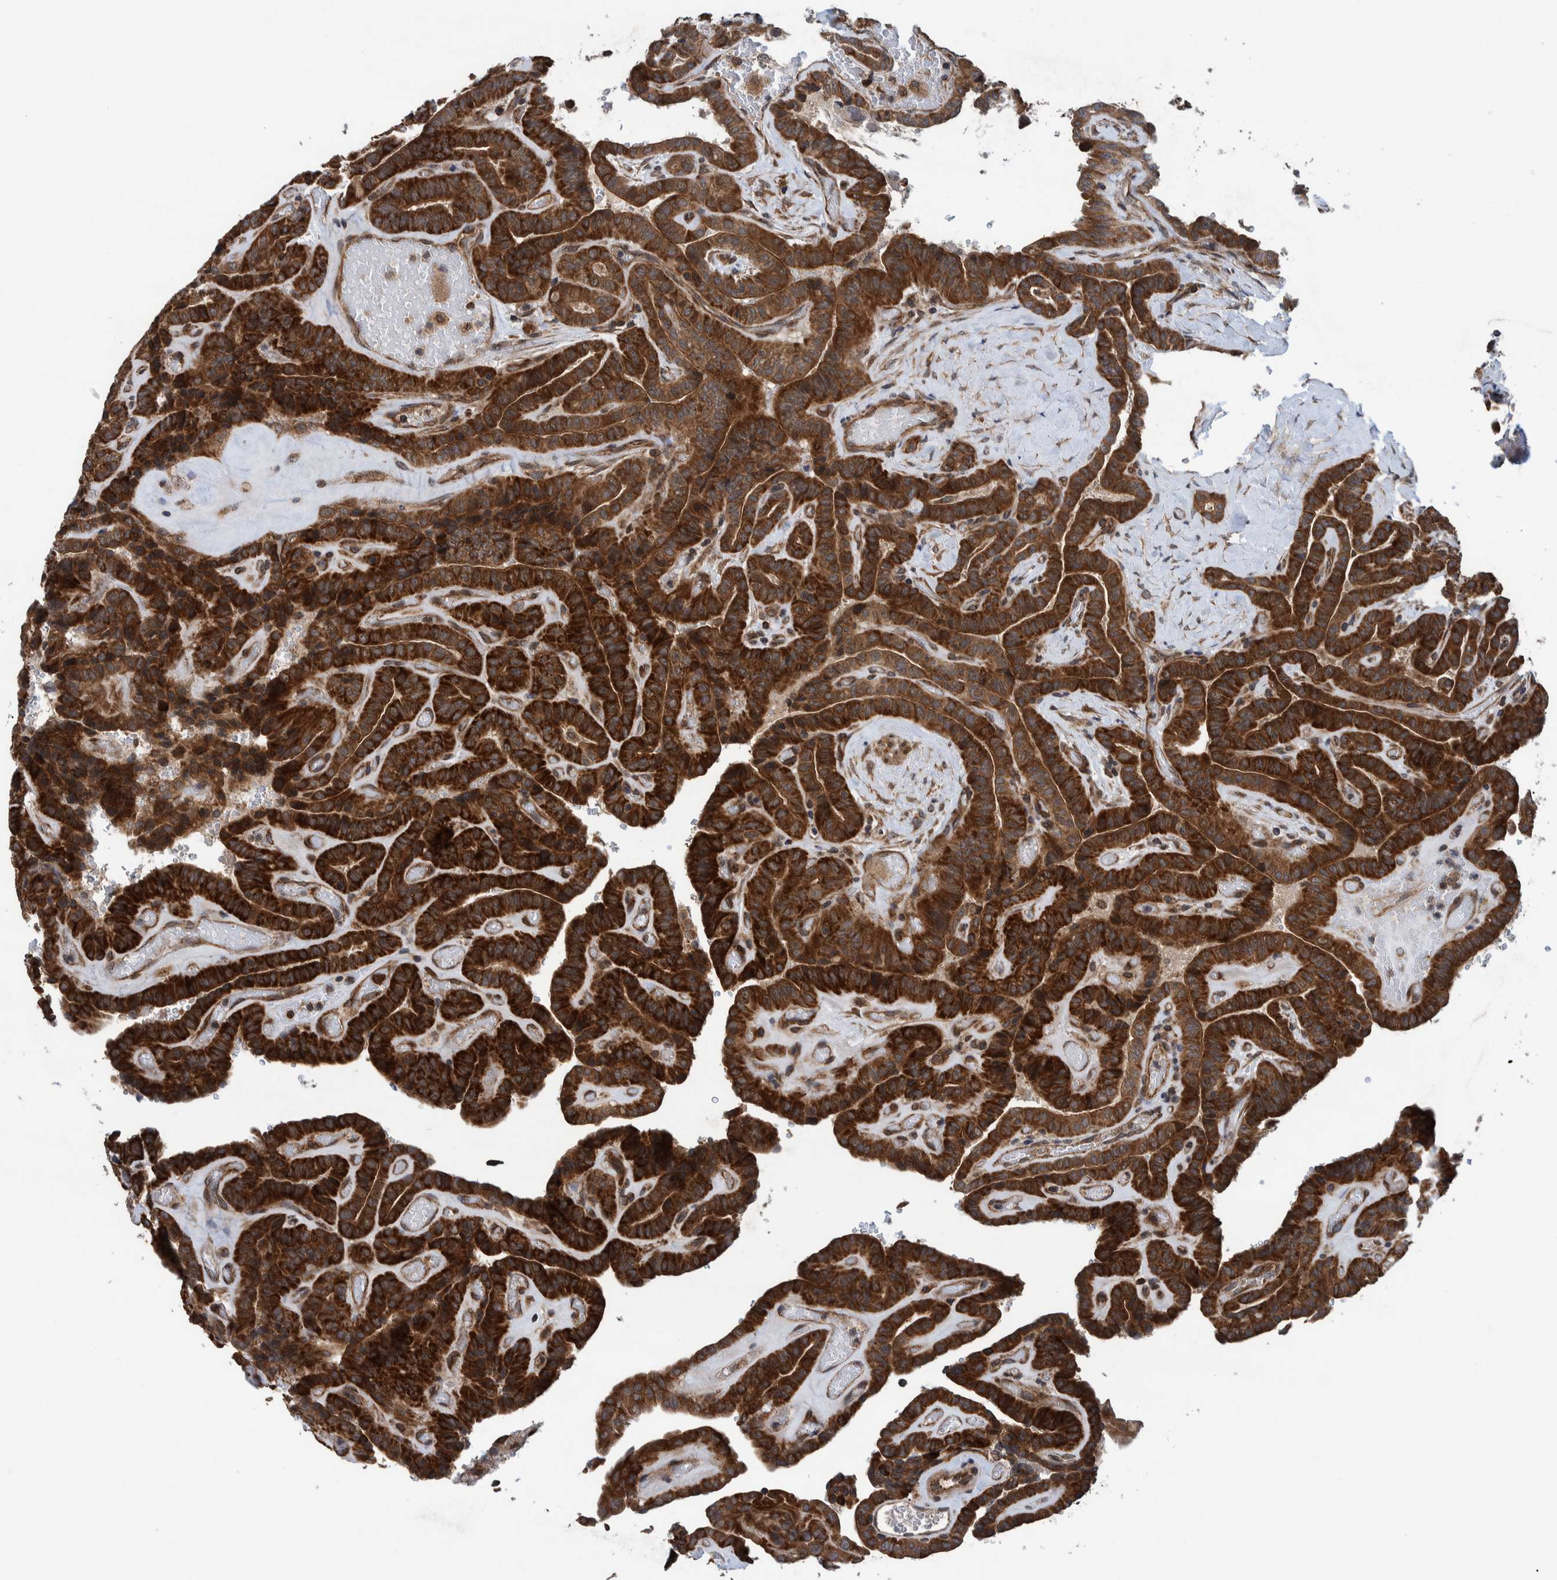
{"staining": {"intensity": "strong", "quantity": ">75%", "location": "cytoplasmic/membranous"}, "tissue": "thyroid cancer", "cell_type": "Tumor cells", "image_type": "cancer", "snomed": [{"axis": "morphology", "description": "Papillary adenocarcinoma, NOS"}, {"axis": "topography", "description": "Thyroid gland"}], "caption": "Thyroid papillary adenocarcinoma tissue shows strong cytoplasmic/membranous positivity in about >75% of tumor cells, visualized by immunohistochemistry.", "gene": "MRPS7", "patient": {"sex": "male", "age": 77}}